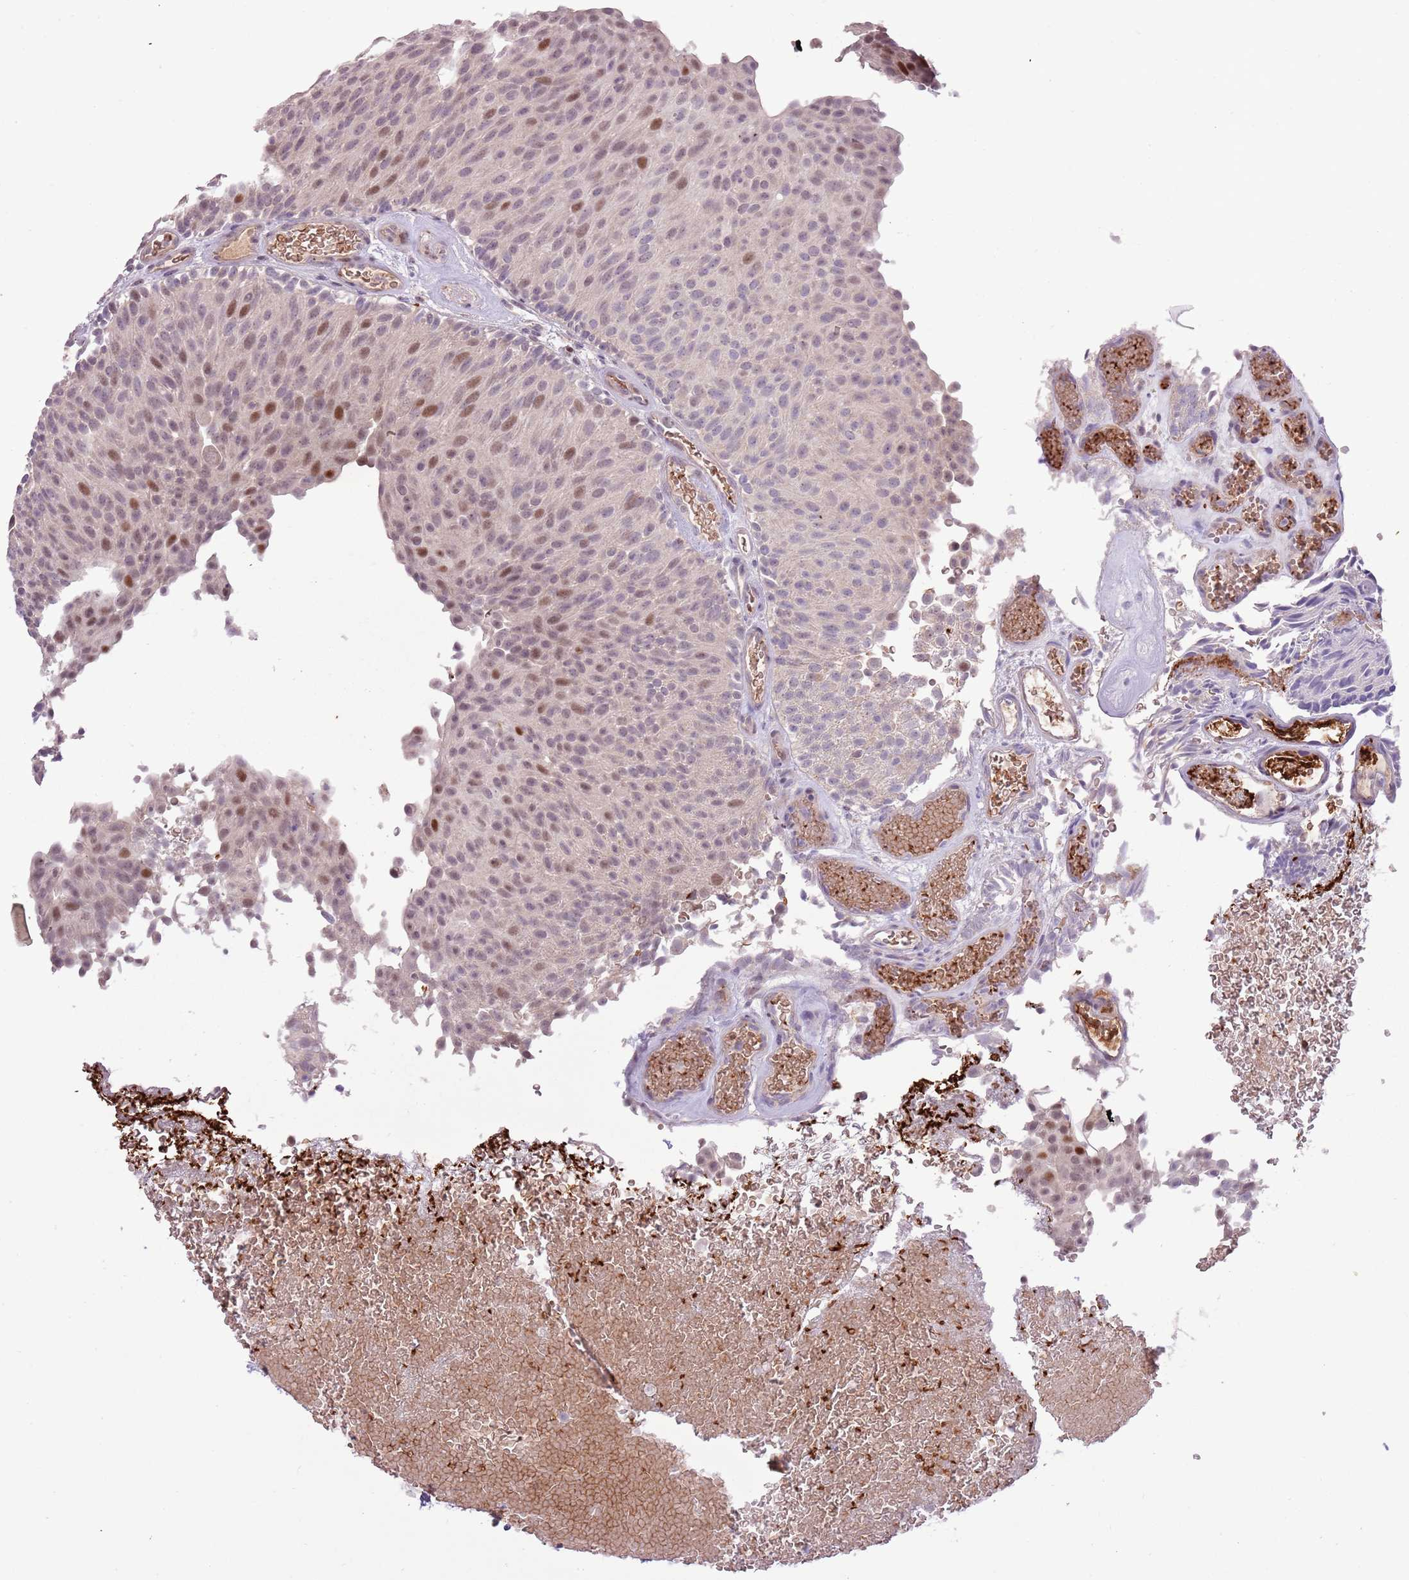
{"staining": {"intensity": "weak", "quantity": "25%-75%", "location": "nuclear"}, "tissue": "urothelial cancer", "cell_type": "Tumor cells", "image_type": "cancer", "snomed": [{"axis": "morphology", "description": "Urothelial carcinoma, Low grade"}, {"axis": "topography", "description": "Urinary bladder"}], "caption": "Immunohistochemical staining of urothelial cancer exhibits low levels of weak nuclear expression in approximately 25%-75% of tumor cells.", "gene": "SHROOM3", "patient": {"sex": "male", "age": 78}}